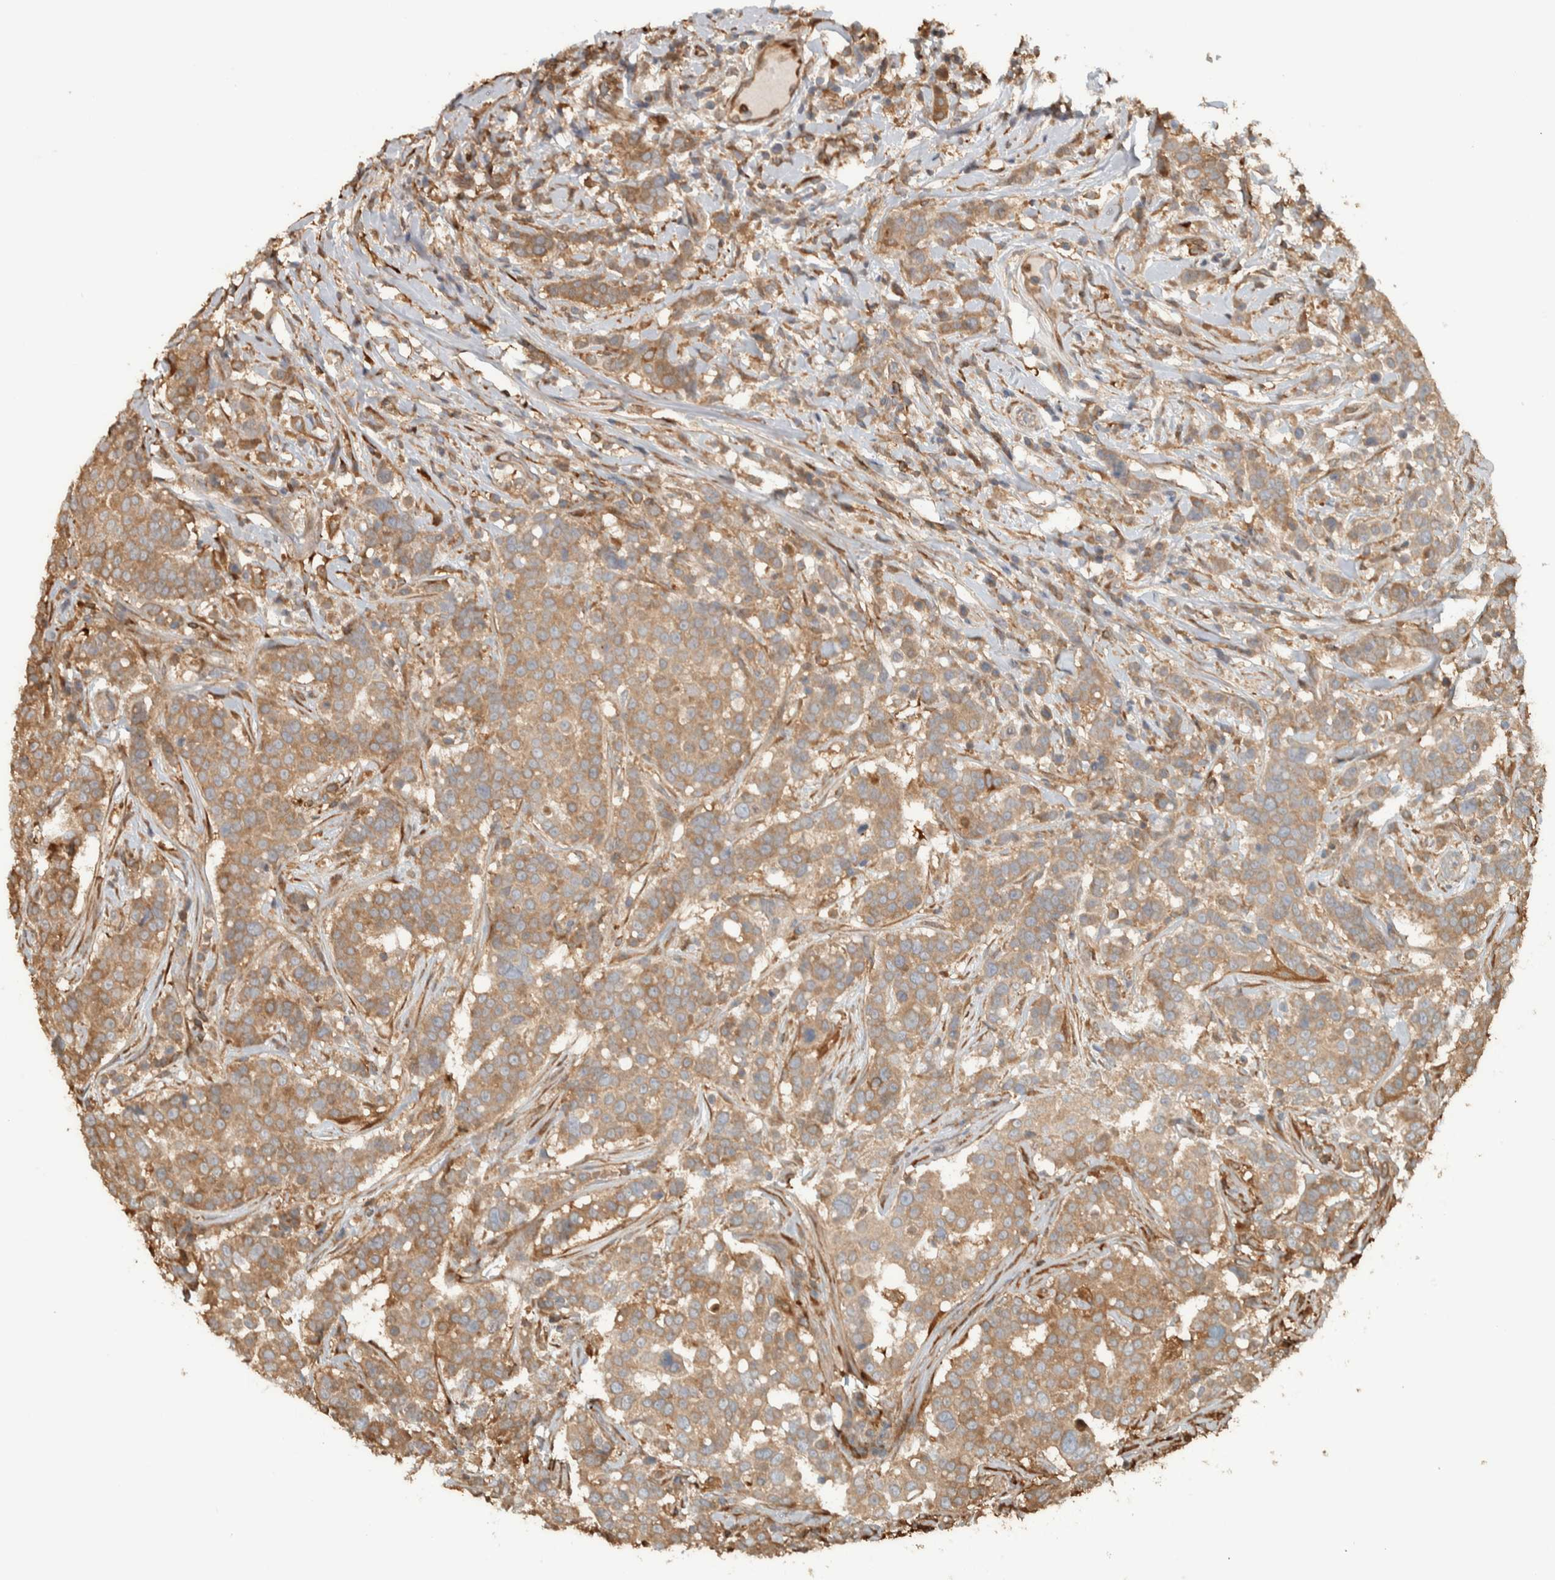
{"staining": {"intensity": "moderate", "quantity": ">75%", "location": "cytoplasmic/membranous"}, "tissue": "breast cancer", "cell_type": "Tumor cells", "image_type": "cancer", "snomed": [{"axis": "morphology", "description": "Duct carcinoma"}, {"axis": "topography", "description": "Breast"}], "caption": "Breast cancer stained with DAB immunohistochemistry (IHC) reveals medium levels of moderate cytoplasmic/membranous staining in about >75% of tumor cells.", "gene": "CNTROB", "patient": {"sex": "female", "age": 27}}